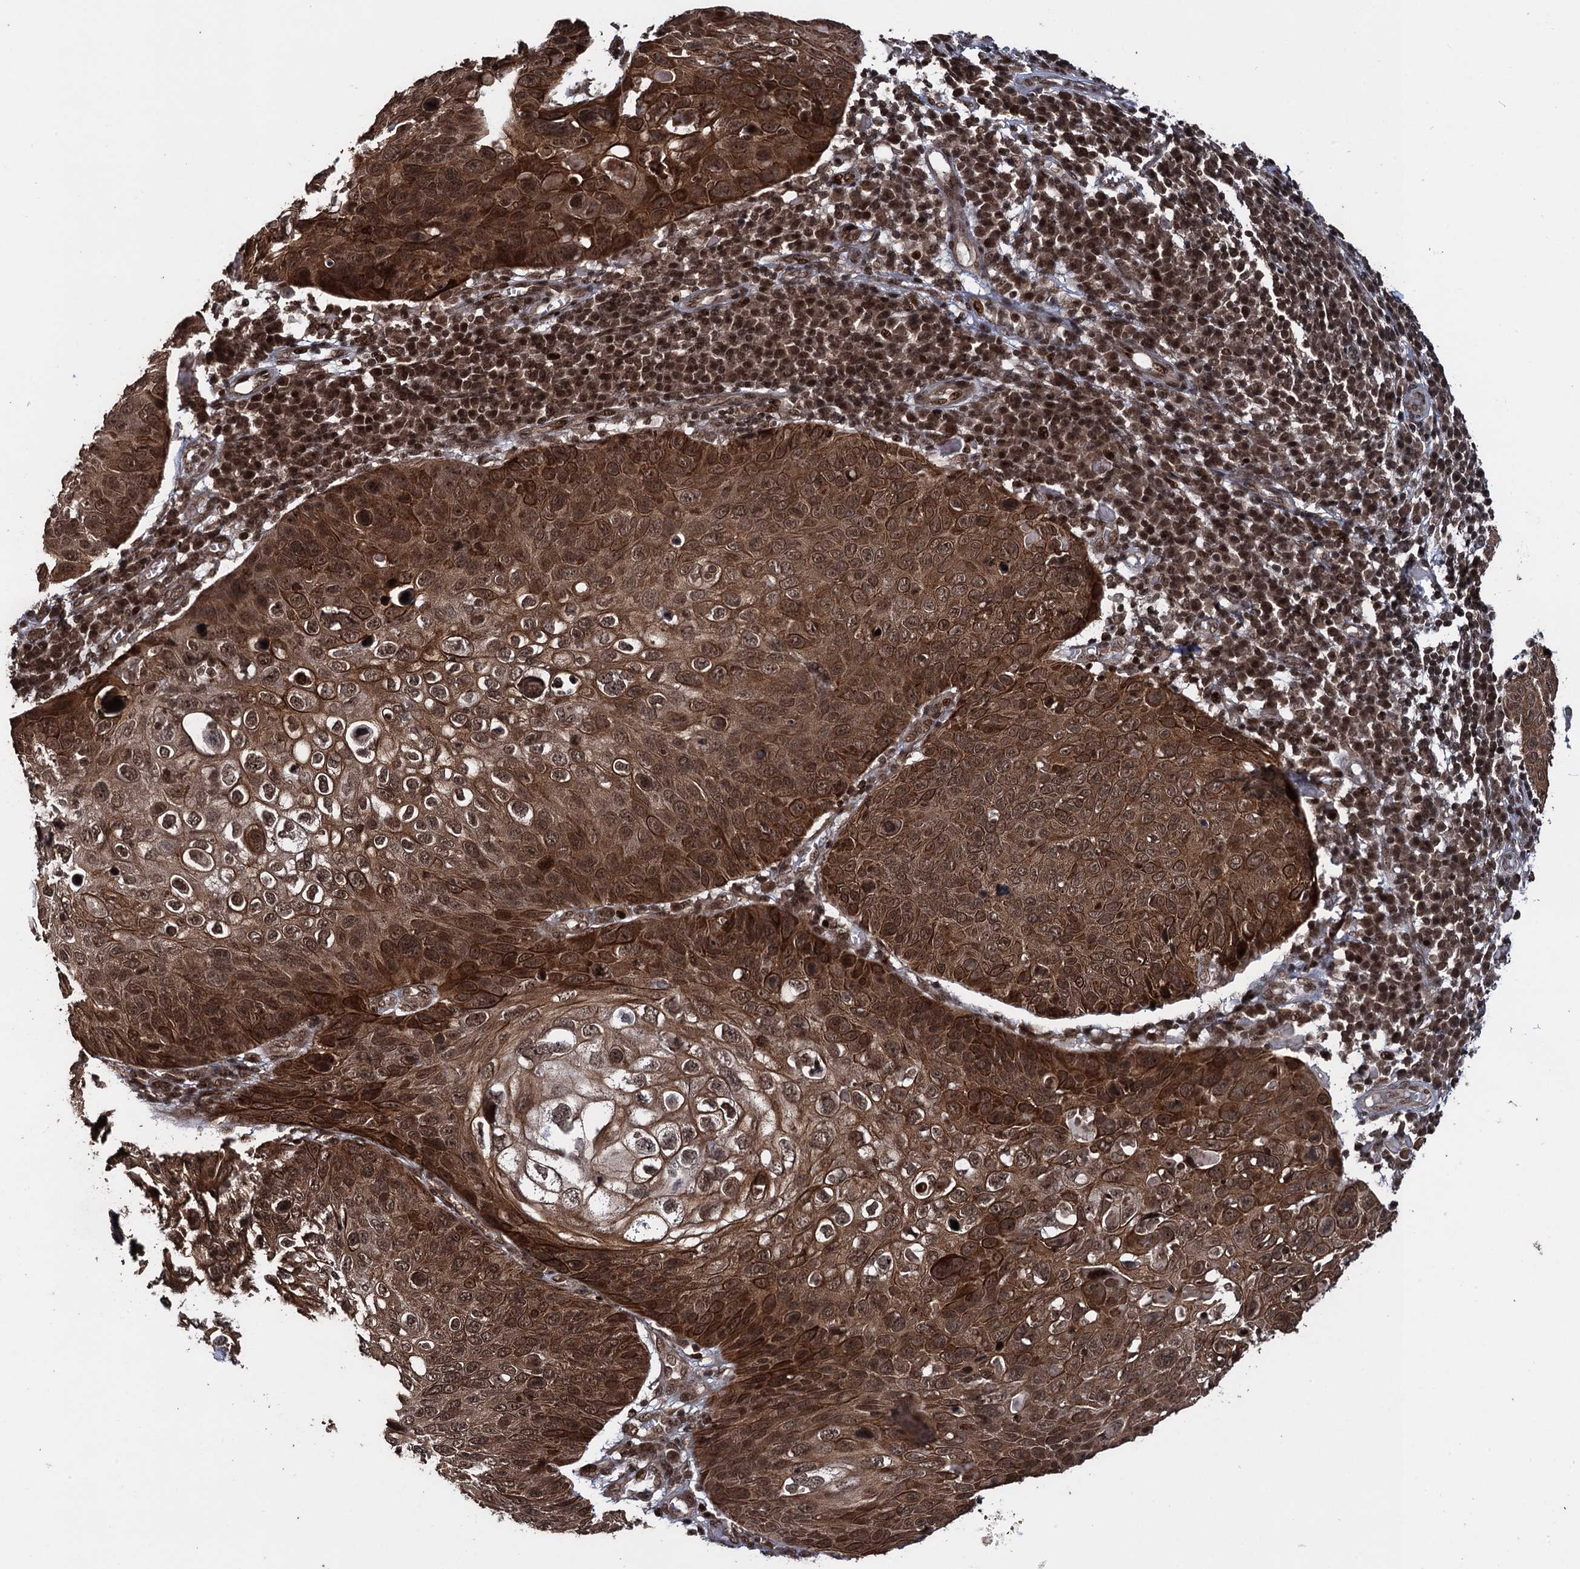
{"staining": {"intensity": "strong", "quantity": ">75%", "location": "cytoplasmic/membranous,nuclear"}, "tissue": "skin cancer", "cell_type": "Tumor cells", "image_type": "cancer", "snomed": [{"axis": "morphology", "description": "Squamous cell carcinoma, NOS"}, {"axis": "topography", "description": "Skin"}], "caption": "Skin cancer (squamous cell carcinoma) tissue exhibits strong cytoplasmic/membranous and nuclear positivity in about >75% of tumor cells, visualized by immunohistochemistry.", "gene": "ZNF169", "patient": {"sex": "female", "age": 90}}